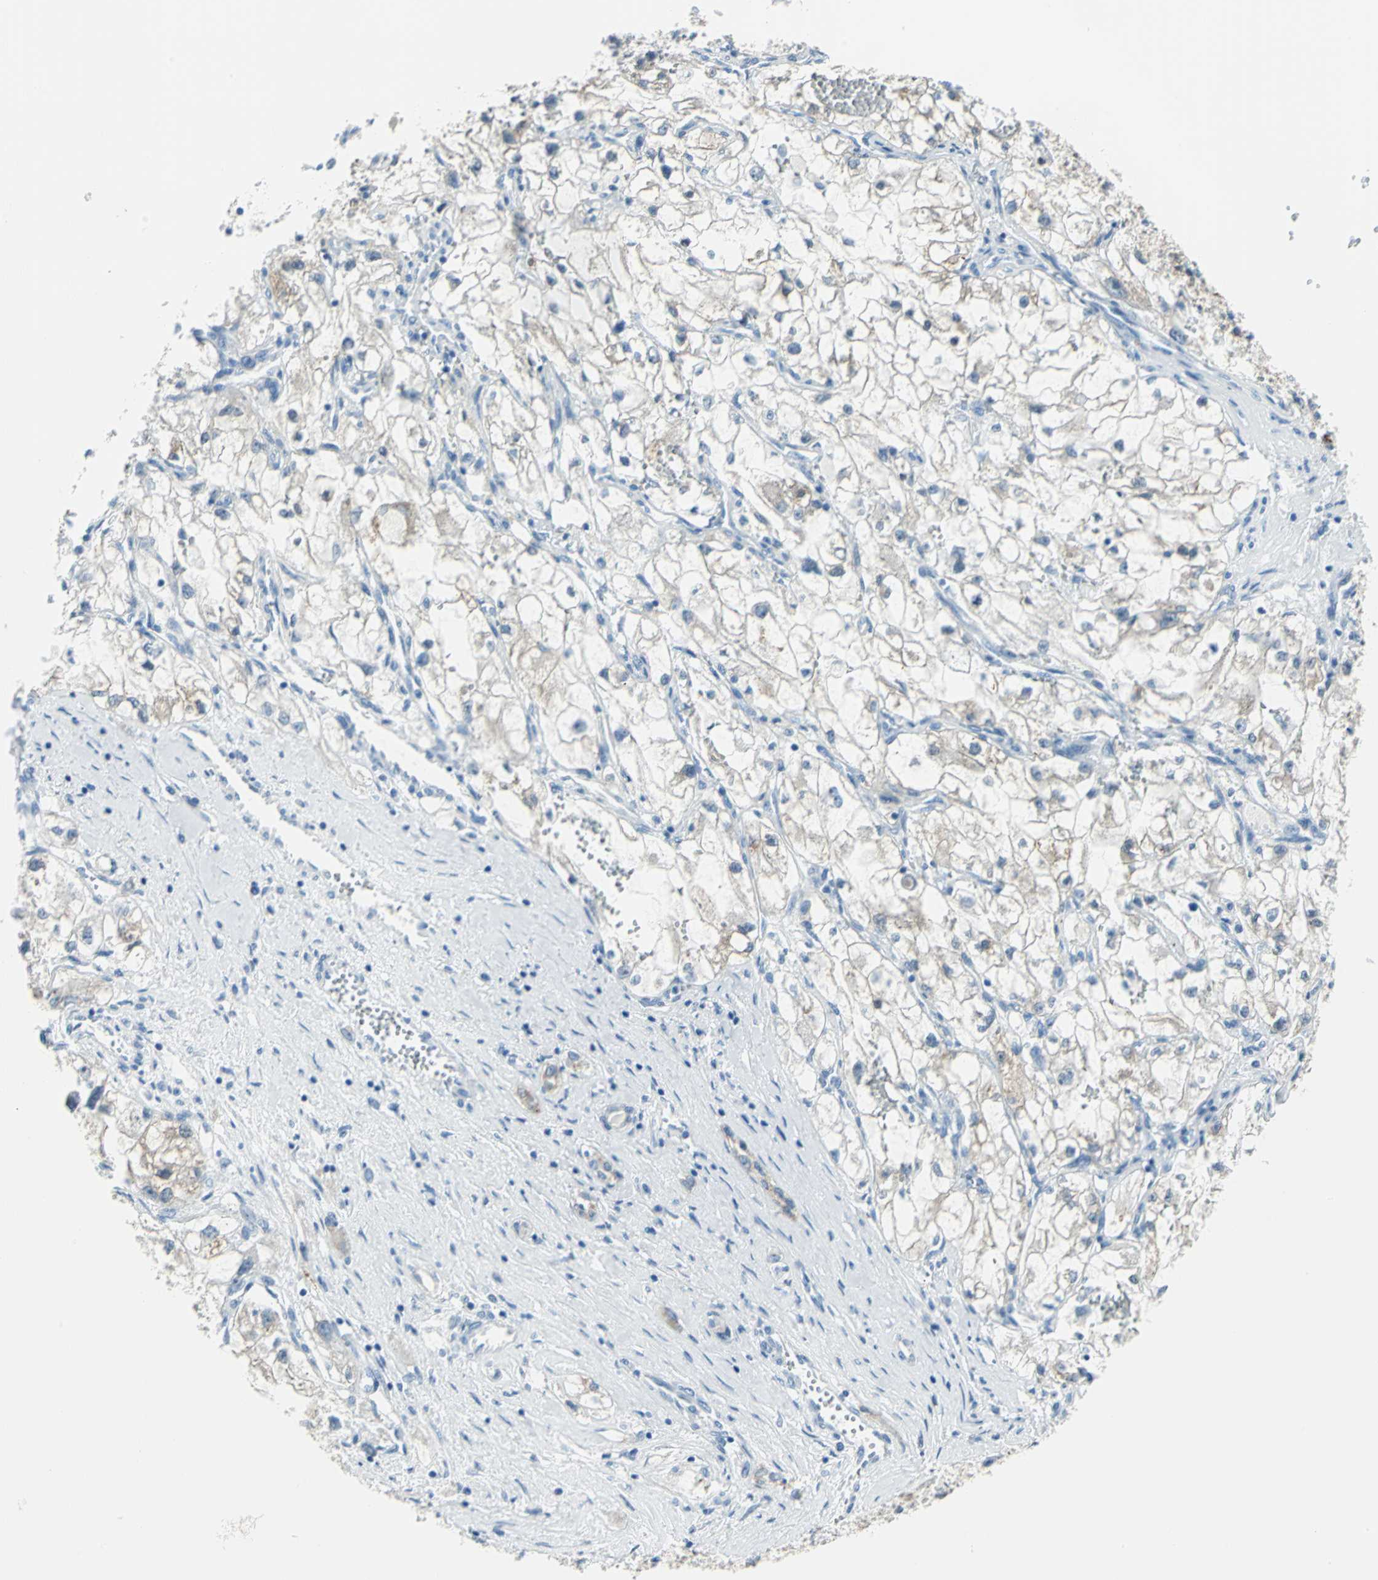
{"staining": {"intensity": "weak", "quantity": "<25%", "location": "cytoplasmic/membranous"}, "tissue": "renal cancer", "cell_type": "Tumor cells", "image_type": "cancer", "snomed": [{"axis": "morphology", "description": "Adenocarcinoma, NOS"}, {"axis": "topography", "description": "Kidney"}], "caption": "Protein analysis of adenocarcinoma (renal) demonstrates no significant expression in tumor cells.", "gene": "CYB5A", "patient": {"sex": "female", "age": 70}}